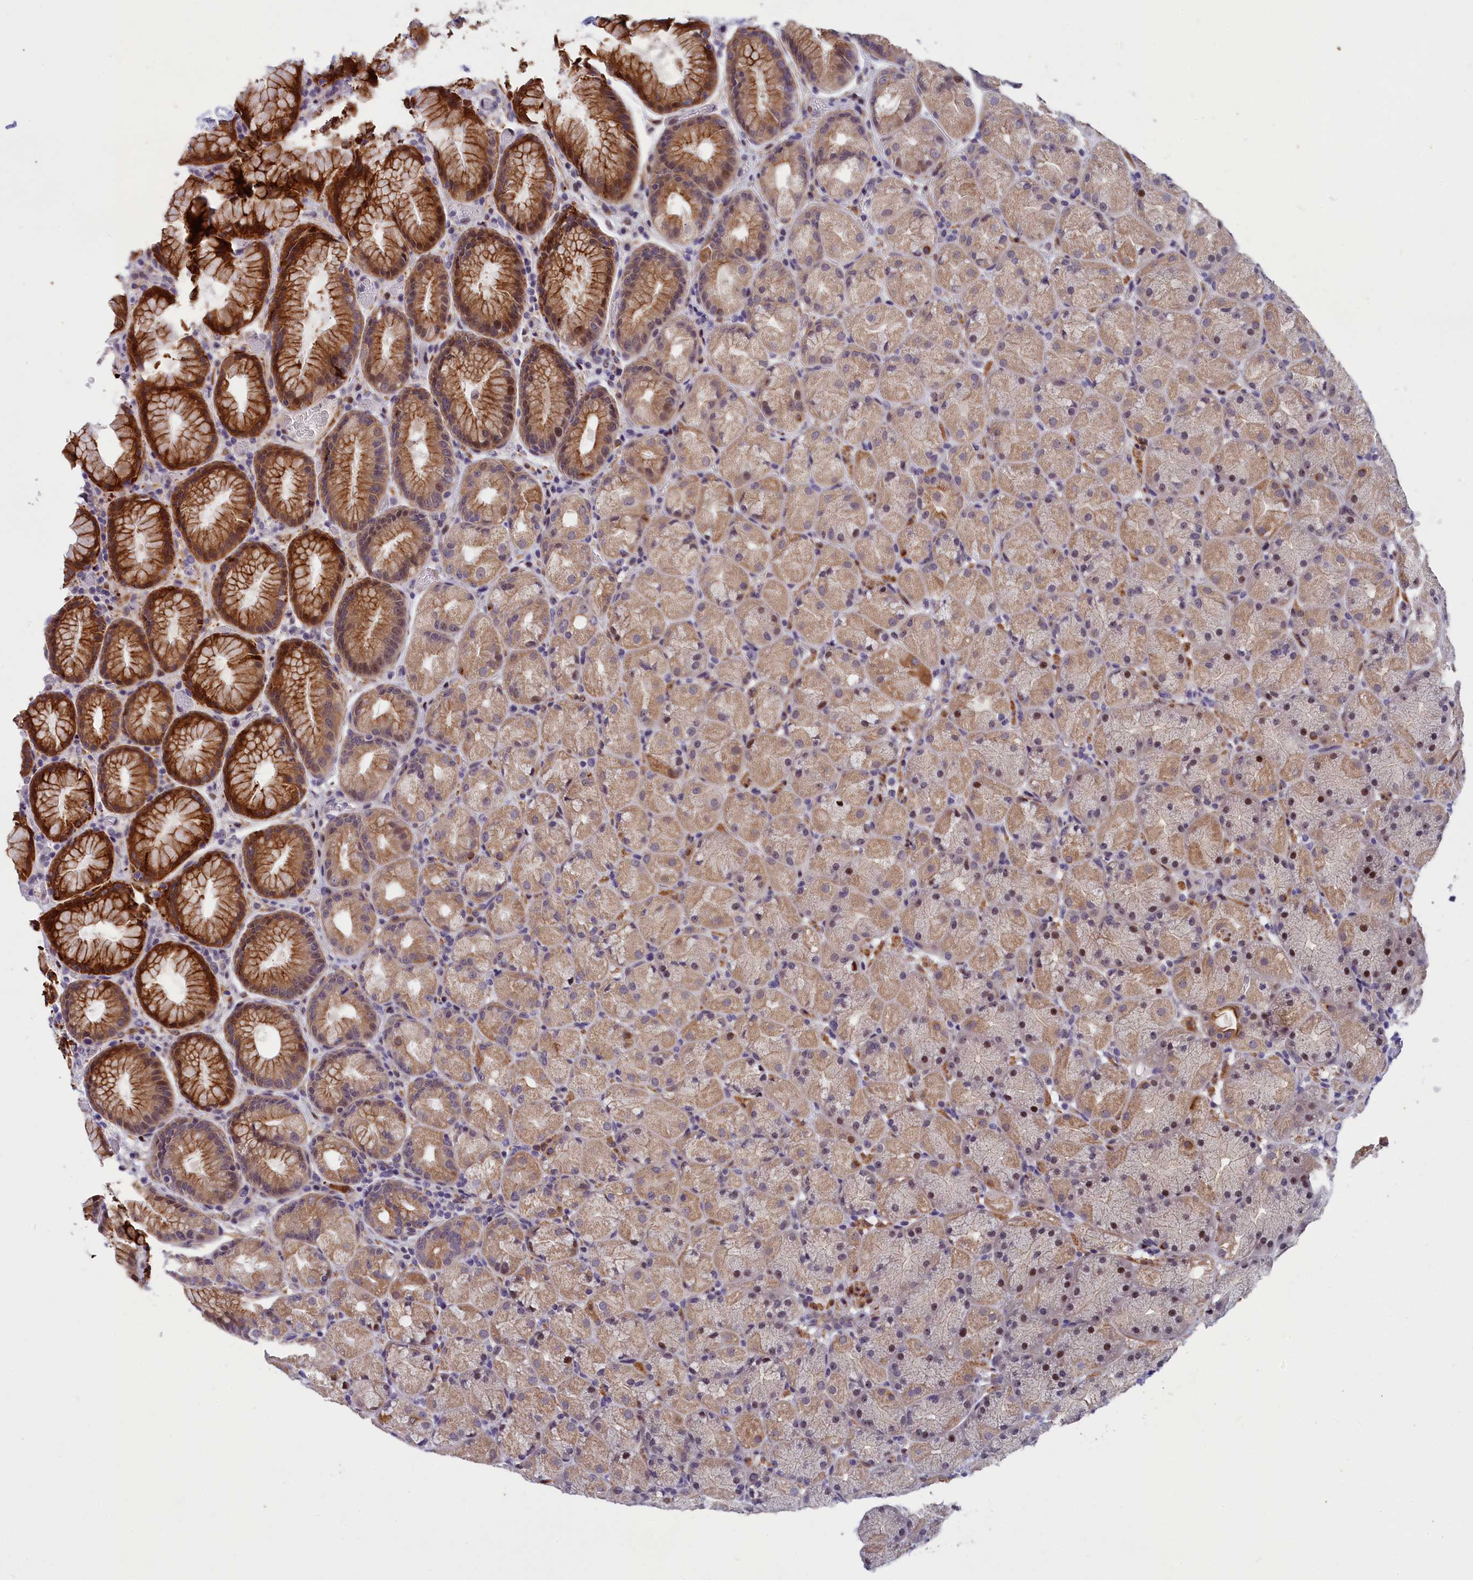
{"staining": {"intensity": "strong", "quantity": "25%-75%", "location": "cytoplasmic/membranous"}, "tissue": "stomach", "cell_type": "Glandular cells", "image_type": "normal", "snomed": [{"axis": "morphology", "description": "Normal tissue, NOS"}, {"axis": "topography", "description": "Stomach, upper"}, {"axis": "topography", "description": "Stomach"}], "caption": "This photomicrograph shows immunohistochemistry (IHC) staining of benign stomach, with high strong cytoplasmic/membranous expression in about 25%-75% of glandular cells.", "gene": "ANKRD34B", "patient": {"sex": "male", "age": 48}}